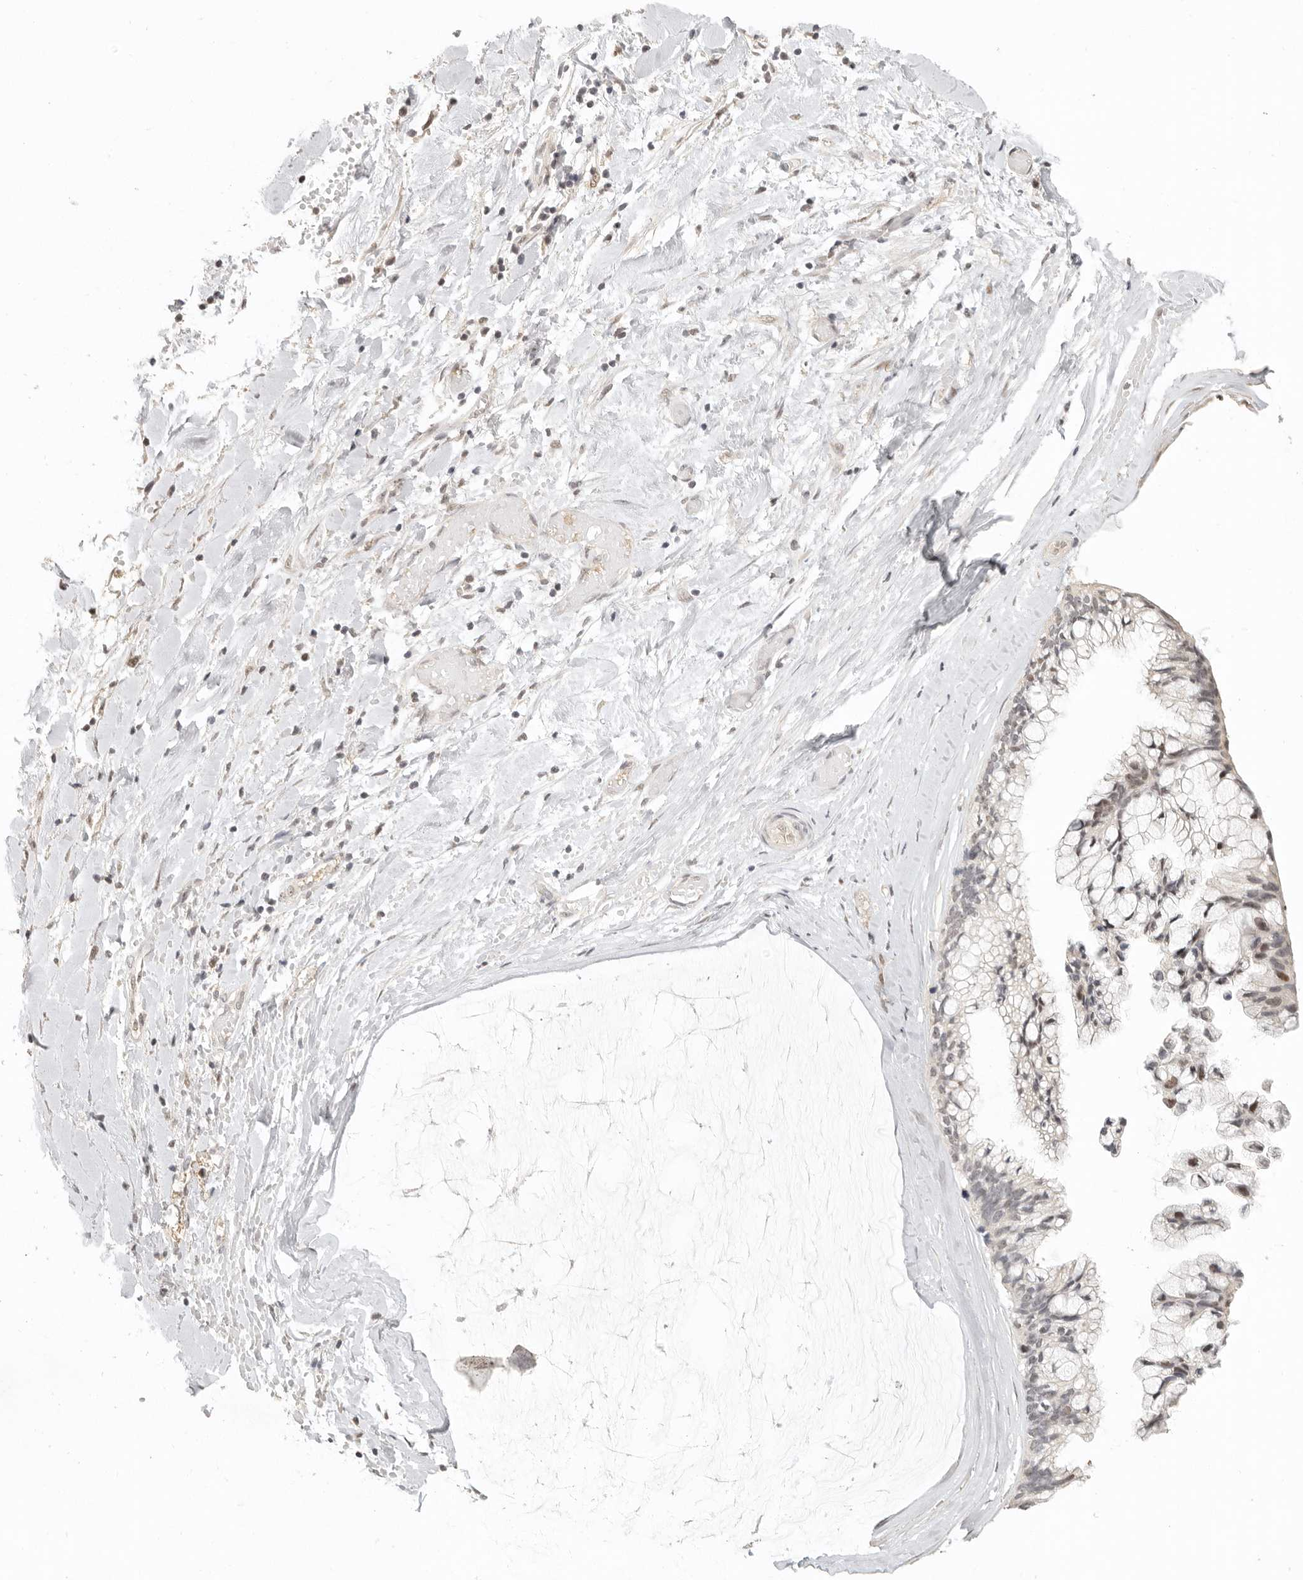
{"staining": {"intensity": "weak", "quantity": "25%-75%", "location": "nuclear"}, "tissue": "ovarian cancer", "cell_type": "Tumor cells", "image_type": "cancer", "snomed": [{"axis": "morphology", "description": "Cystadenocarcinoma, mucinous, NOS"}, {"axis": "topography", "description": "Ovary"}], "caption": "Tumor cells exhibit low levels of weak nuclear staining in about 25%-75% of cells in ovarian cancer (mucinous cystadenocarcinoma).", "gene": "GPBP1L1", "patient": {"sex": "female", "age": 39}}